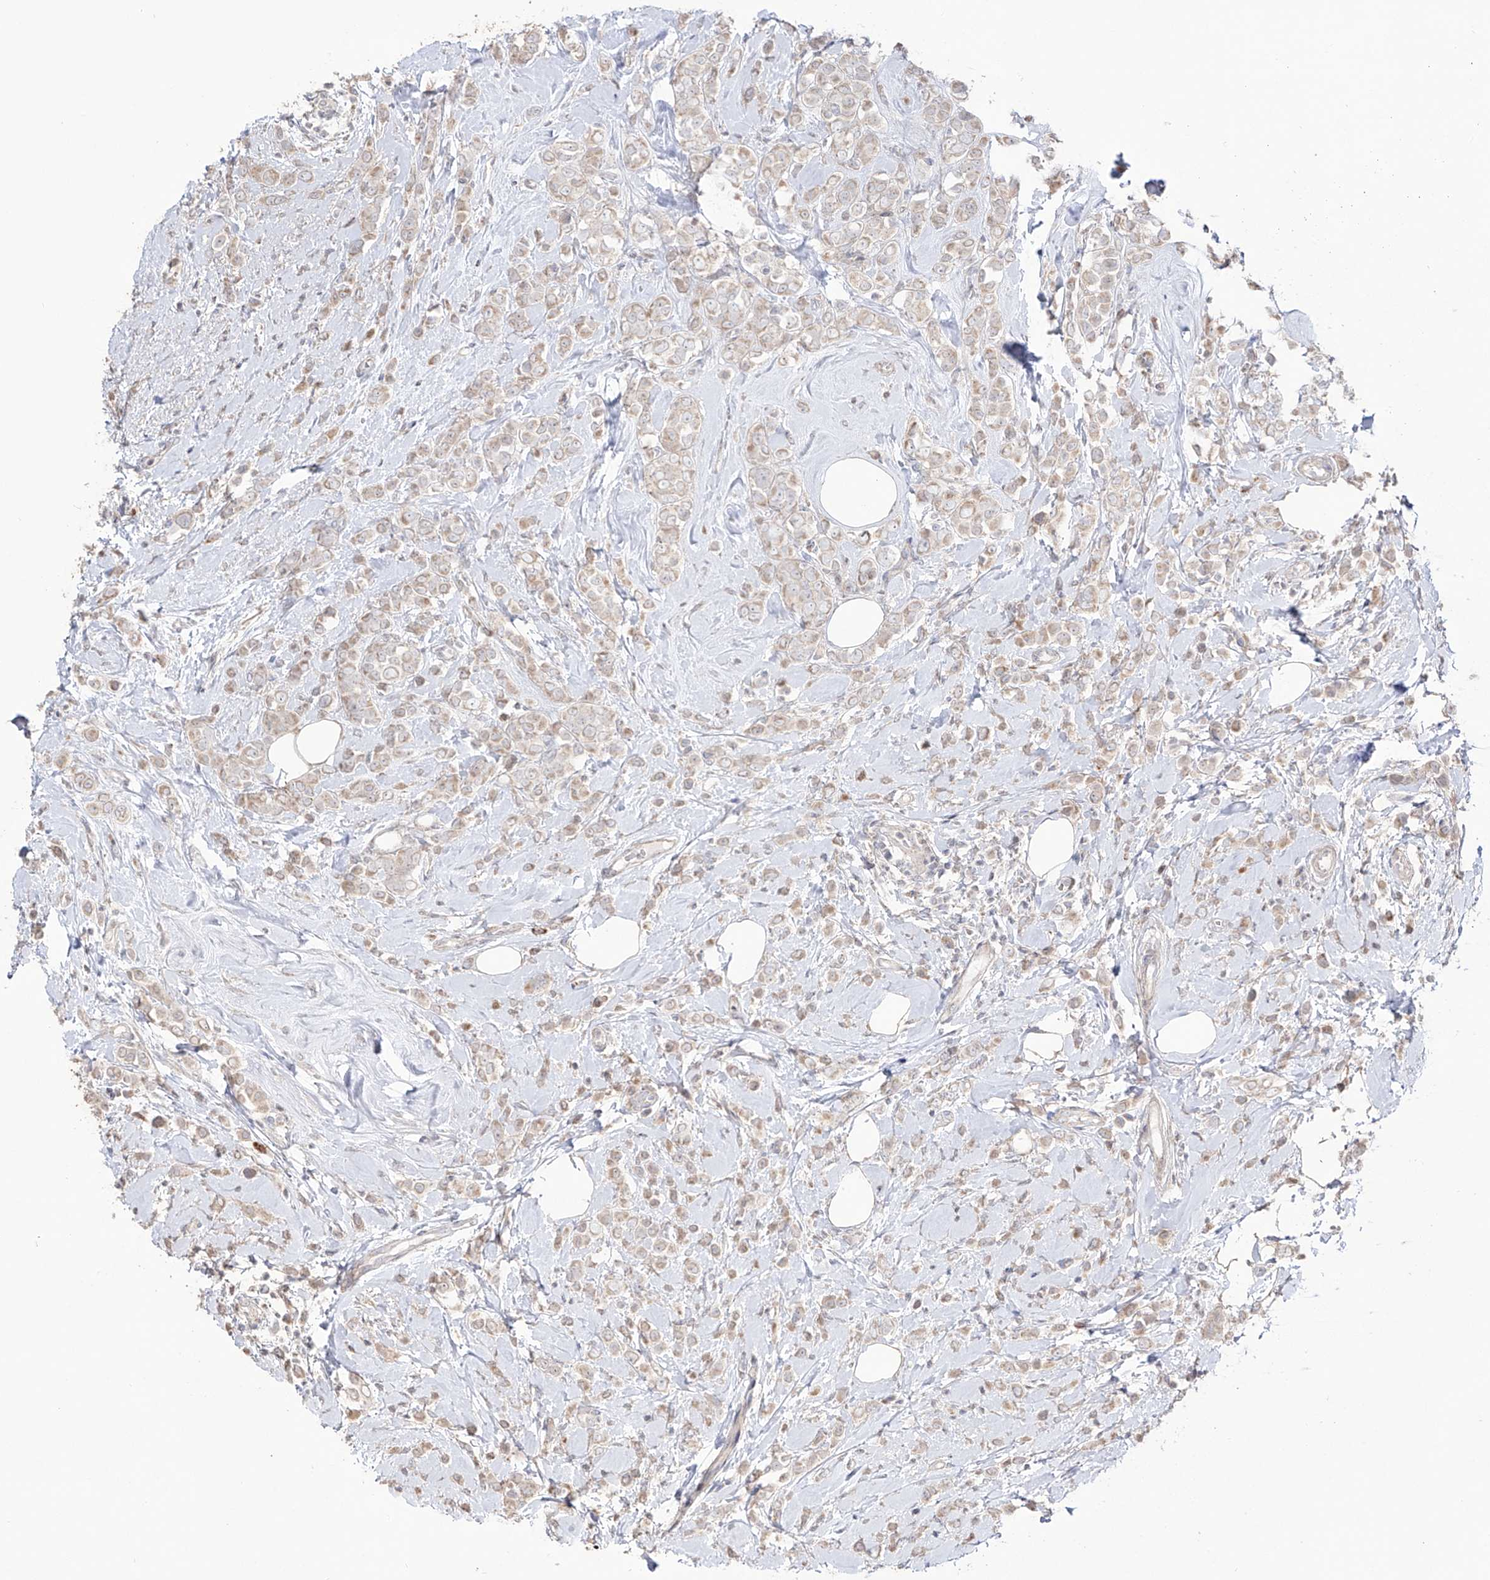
{"staining": {"intensity": "negative", "quantity": "none", "location": "none"}, "tissue": "breast cancer", "cell_type": "Tumor cells", "image_type": "cancer", "snomed": [{"axis": "morphology", "description": "Lobular carcinoma"}, {"axis": "topography", "description": "Breast"}], "caption": "Immunohistochemistry (IHC) of lobular carcinoma (breast) demonstrates no expression in tumor cells.", "gene": "YKT6", "patient": {"sex": "female", "age": 47}}